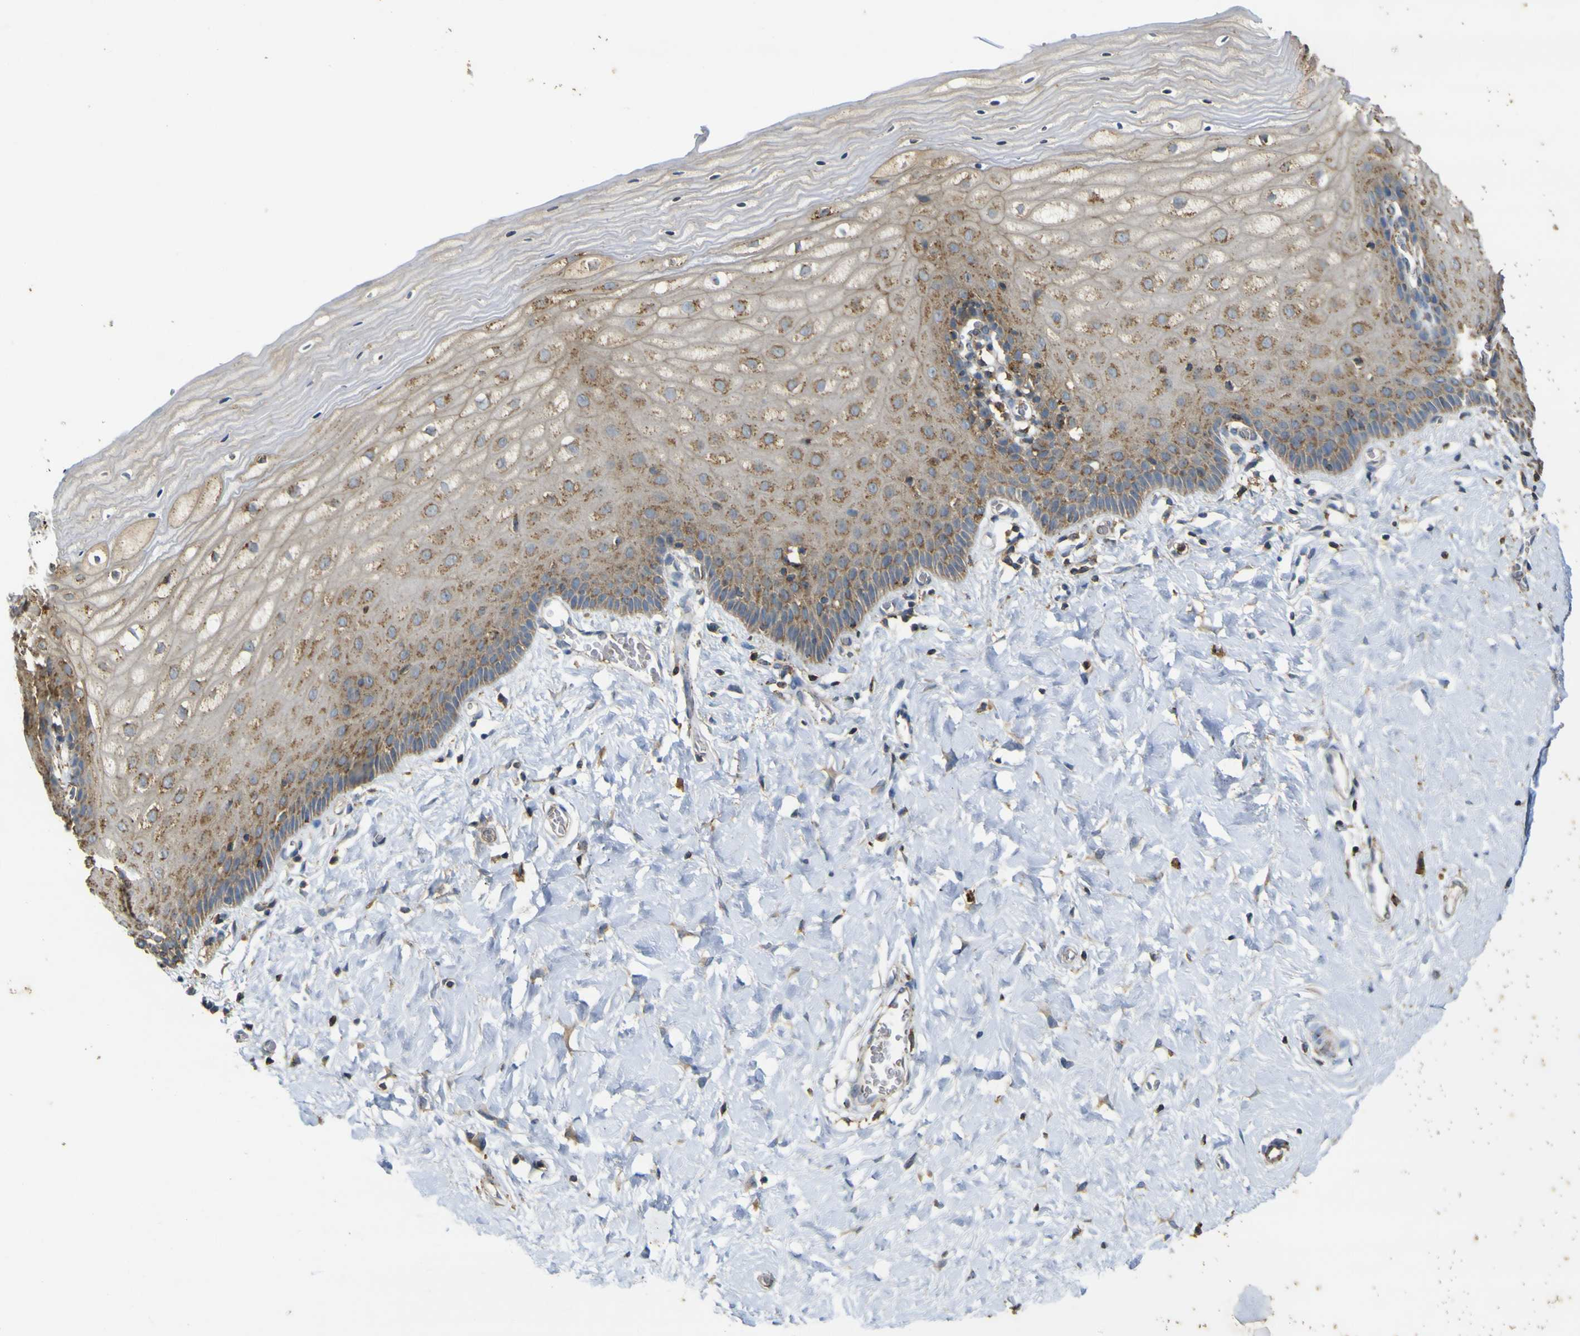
{"staining": {"intensity": "moderate", "quantity": ">75%", "location": "cytoplasmic/membranous"}, "tissue": "cervix", "cell_type": "Glandular cells", "image_type": "normal", "snomed": [{"axis": "morphology", "description": "Normal tissue, NOS"}, {"axis": "topography", "description": "Cervix"}], "caption": "The image reveals a brown stain indicating the presence of a protein in the cytoplasmic/membranous of glandular cells in cervix. (IHC, brightfield microscopy, high magnification).", "gene": "ACSL3", "patient": {"sex": "female", "age": 55}}